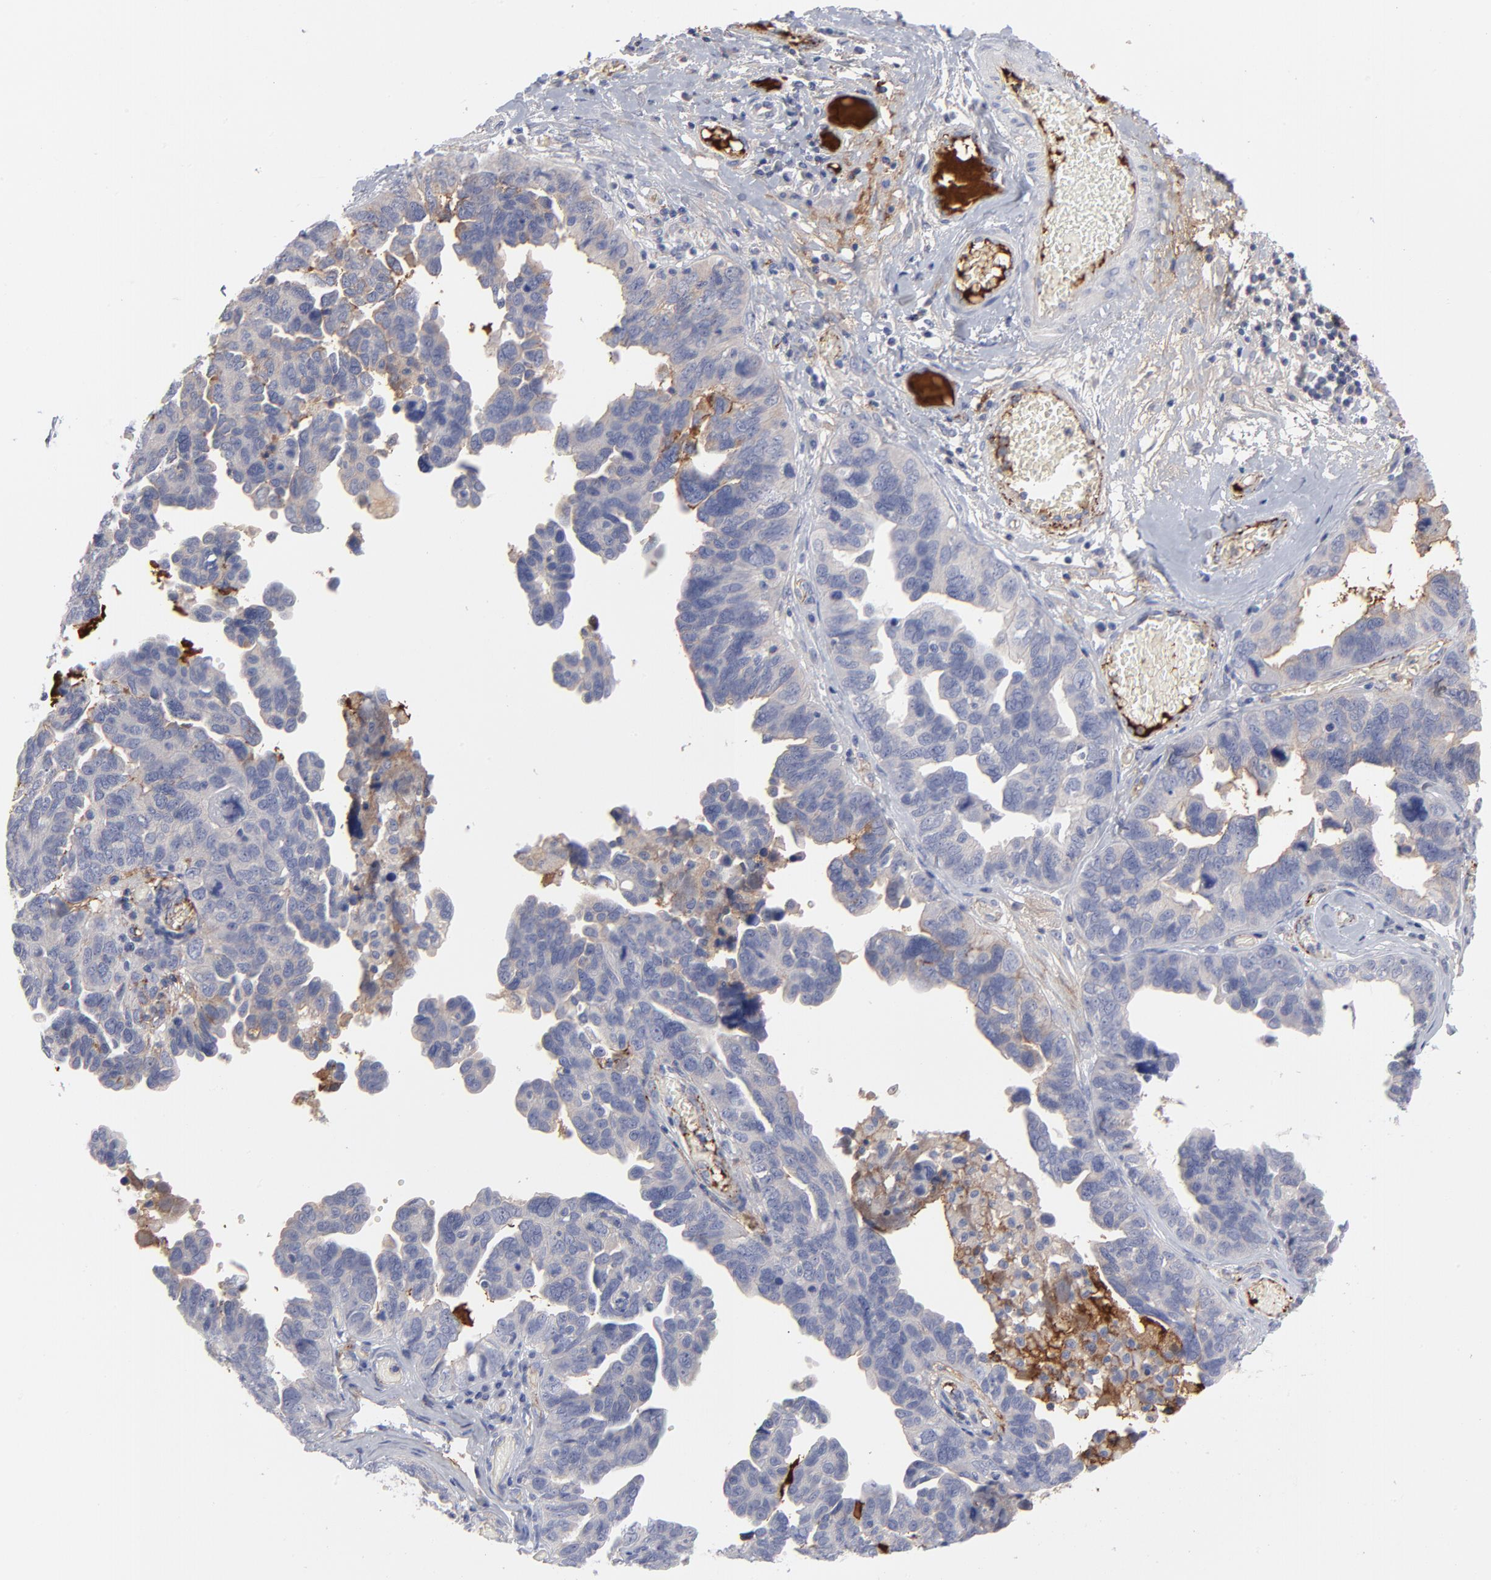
{"staining": {"intensity": "moderate", "quantity": "<25%", "location": "cytoplasmic/membranous"}, "tissue": "ovarian cancer", "cell_type": "Tumor cells", "image_type": "cancer", "snomed": [{"axis": "morphology", "description": "Cystadenocarcinoma, serous, NOS"}, {"axis": "topography", "description": "Ovary"}], "caption": "Ovarian cancer stained with a protein marker reveals moderate staining in tumor cells.", "gene": "CCR3", "patient": {"sex": "female", "age": 64}}